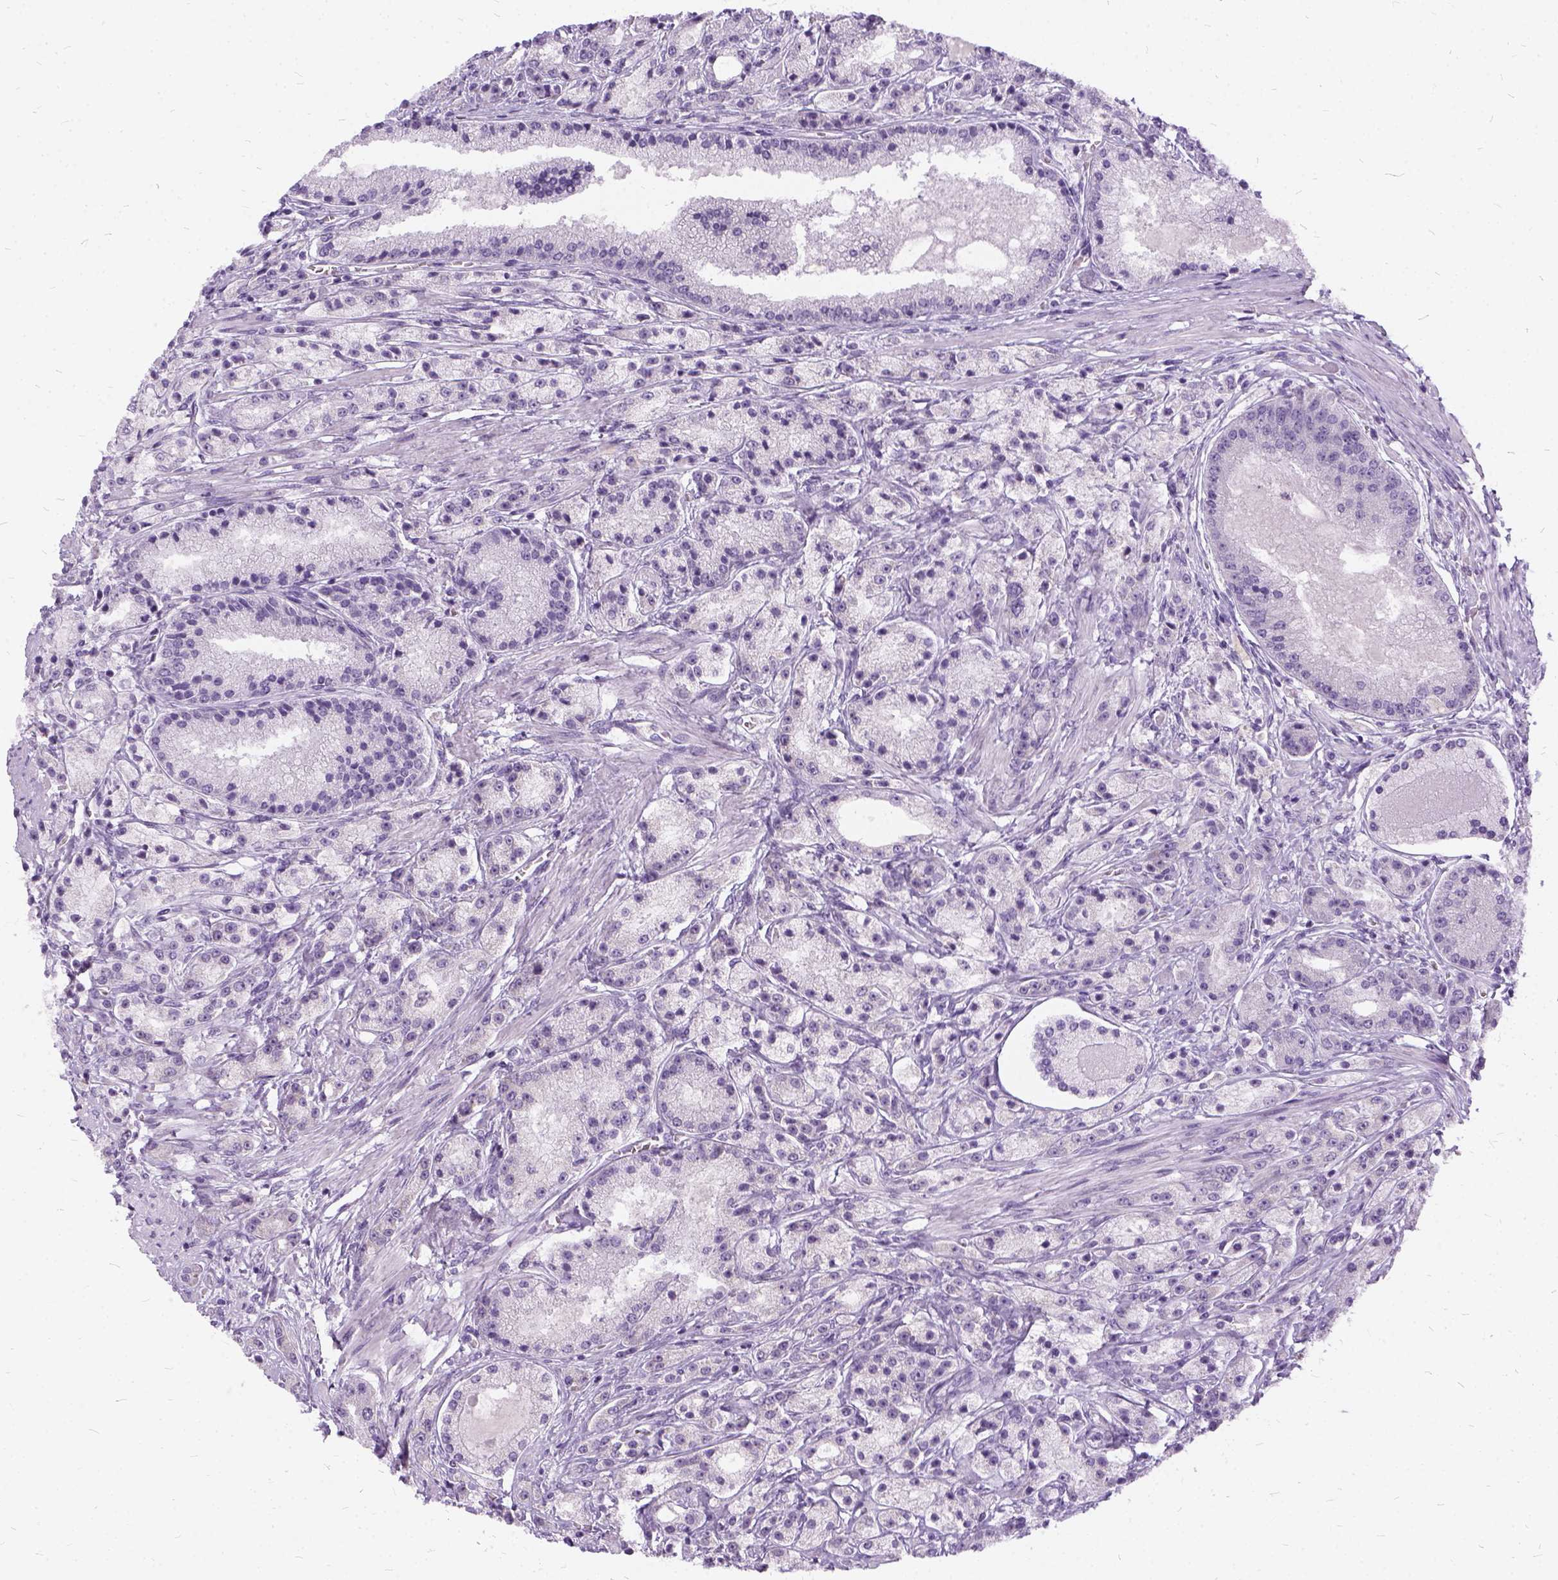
{"staining": {"intensity": "negative", "quantity": "none", "location": "none"}, "tissue": "prostate cancer", "cell_type": "Tumor cells", "image_type": "cancer", "snomed": [{"axis": "morphology", "description": "Adenocarcinoma, High grade"}, {"axis": "topography", "description": "Prostate"}], "caption": "An immunohistochemistry histopathology image of prostate cancer (high-grade adenocarcinoma) is shown. There is no staining in tumor cells of prostate cancer (high-grade adenocarcinoma).", "gene": "FDX1", "patient": {"sex": "male", "age": 67}}